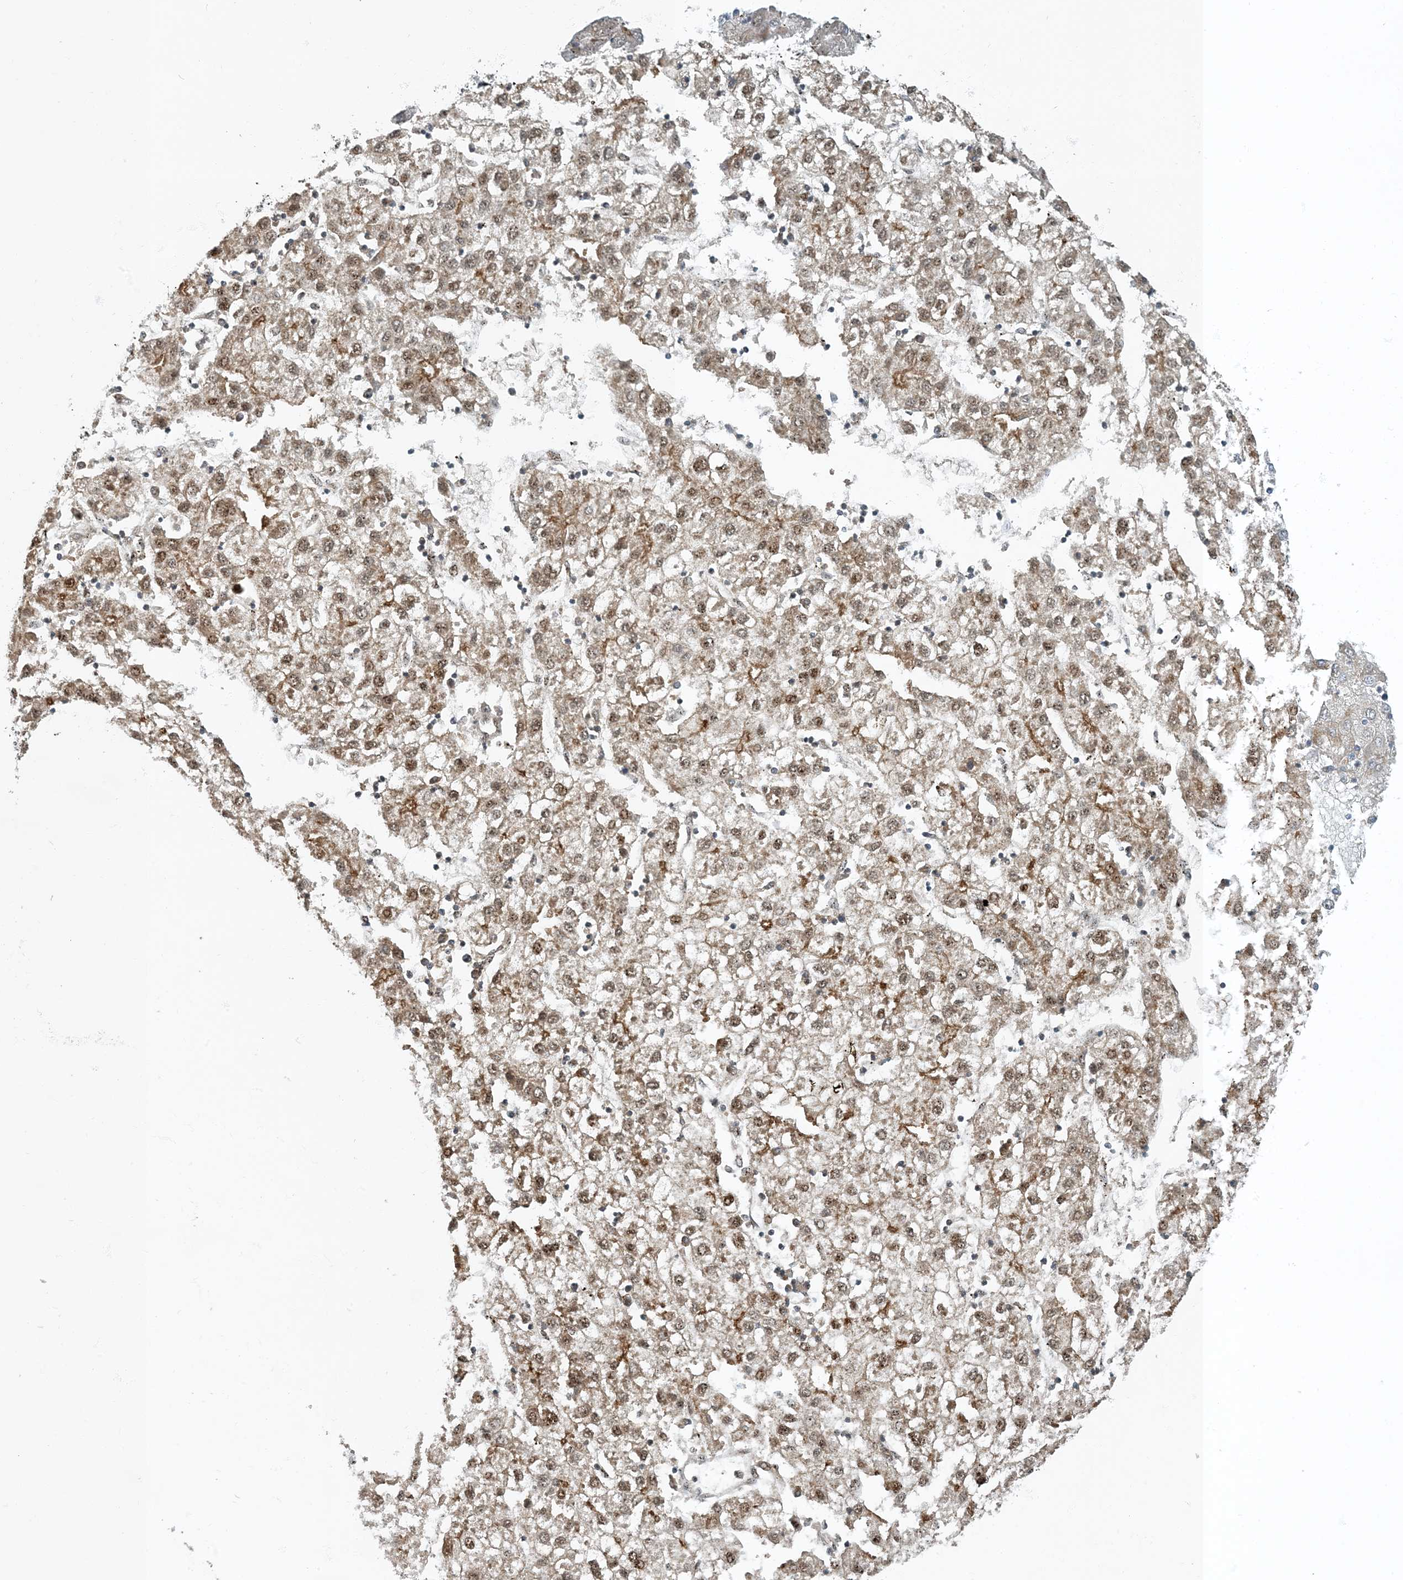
{"staining": {"intensity": "moderate", "quantity": "25%-75%", "location": "cytoplasmic/membranous,nuclear"}, "tissue": "liver cancer", "cell_type": "Tumor cells", "image_type": "cancer", "snomed": [{"axis": "morphology", "description": "Carcinoma, Hepatocellular, NOS"}, {"axis": "topography", "description": "Liver"}], "caption": "Immunohistochemistry micrograph of neoplastic tissue: liver cancer (hepatocellular carcinoma) stained using IHC demonstrates medium levels of moderate protein expression localized specifically in the cytoplasmic/membranous and nuclear of tumor cells, appearing as a cytoplasmic/membranous and nuclear brown color.", "gene": "MBD1", "patient": {"sex": "male", "age": 72}}